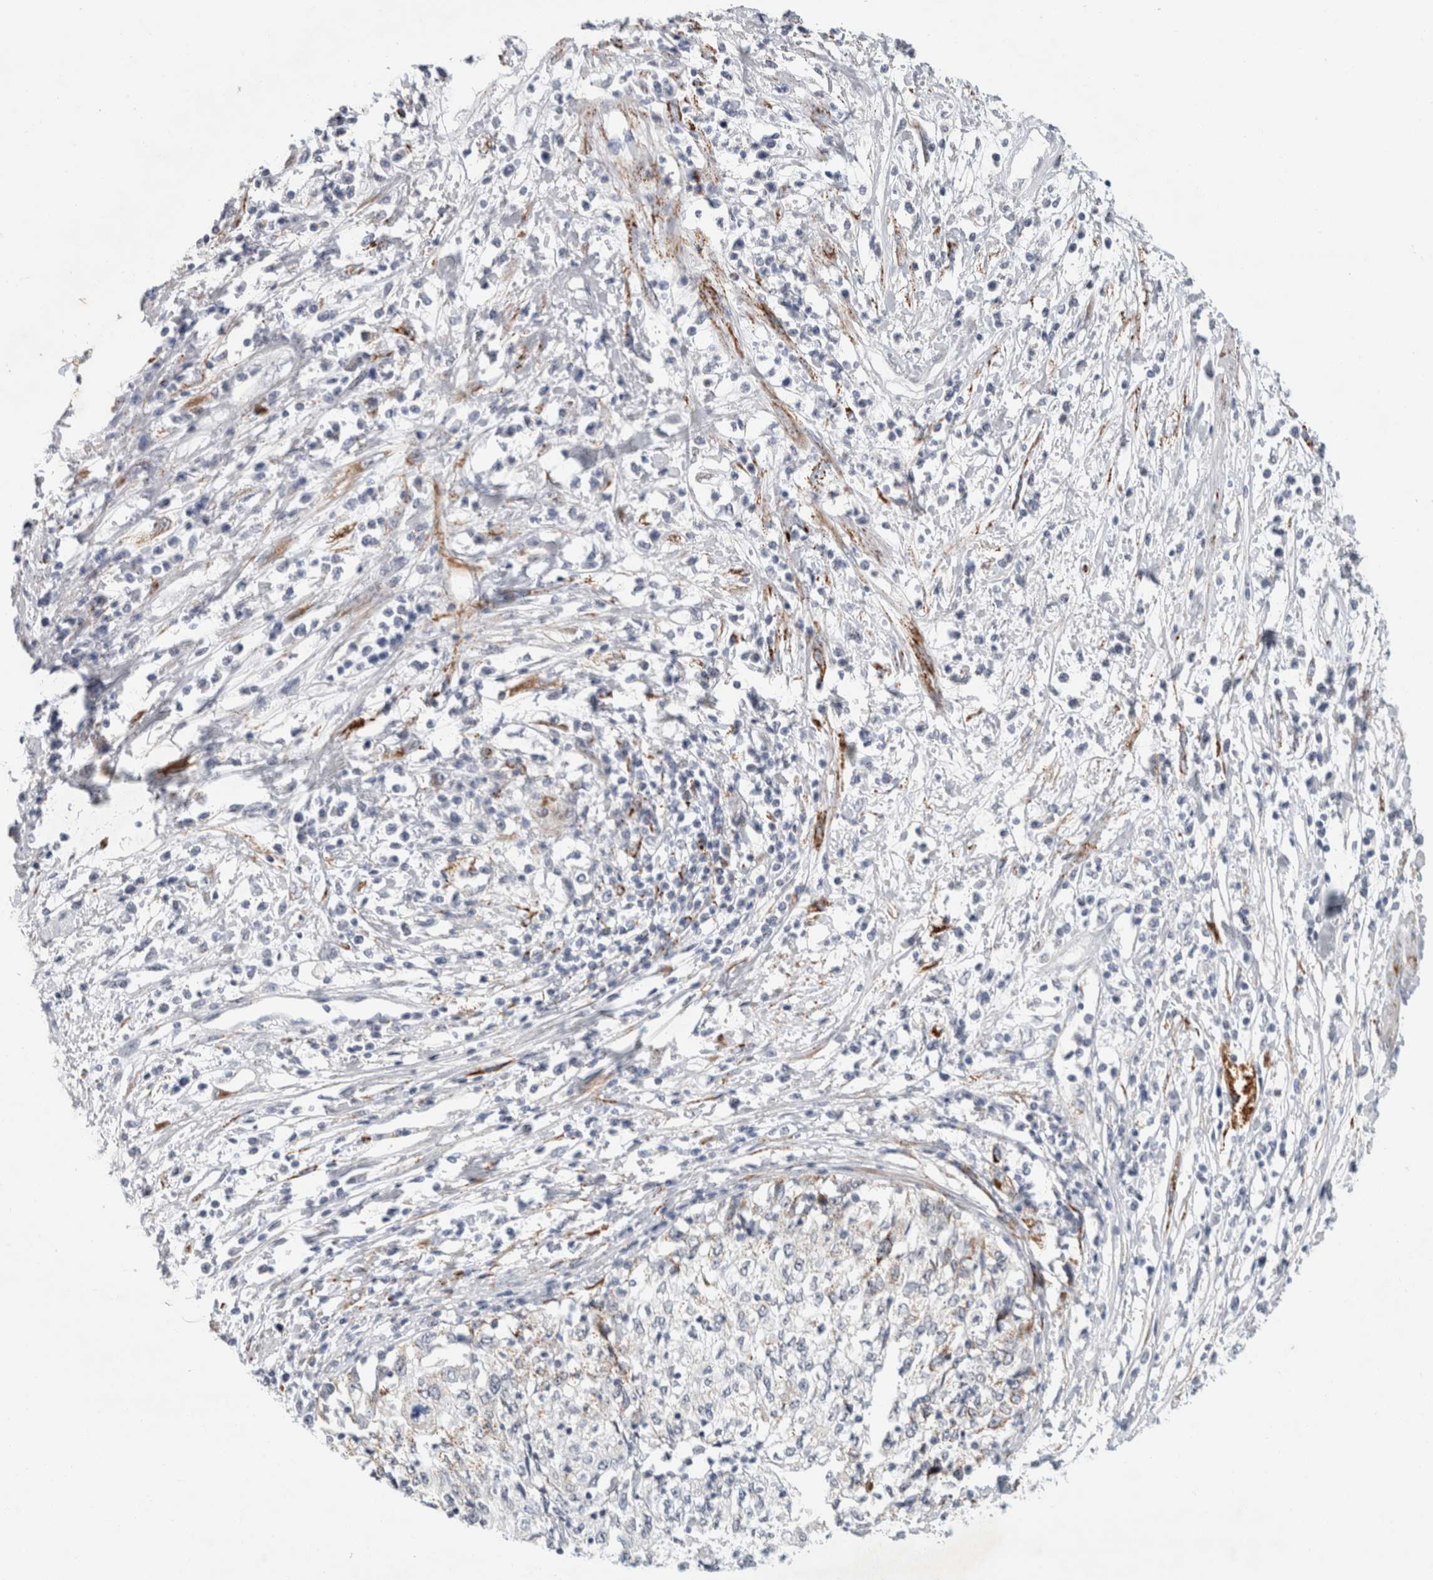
{"staining": {"intensity": "negative", "quantity": "none", "location": "none"}, "tissue": "cervical cancer", "cell_type": "Tumor cells", "image_type": "cancer", "snomed": [{"axis": "morphology", "description": "Squamous cell carcinoma, NOS"}, {"axis": "topography", "description": "Cervix"}], "caption": "IHC of cervical cancer (squamous cell carcinoma) displays no expression in tumor cells.", "gene": "NIPA1", "patient": {"sex": "female", "age": 57}}